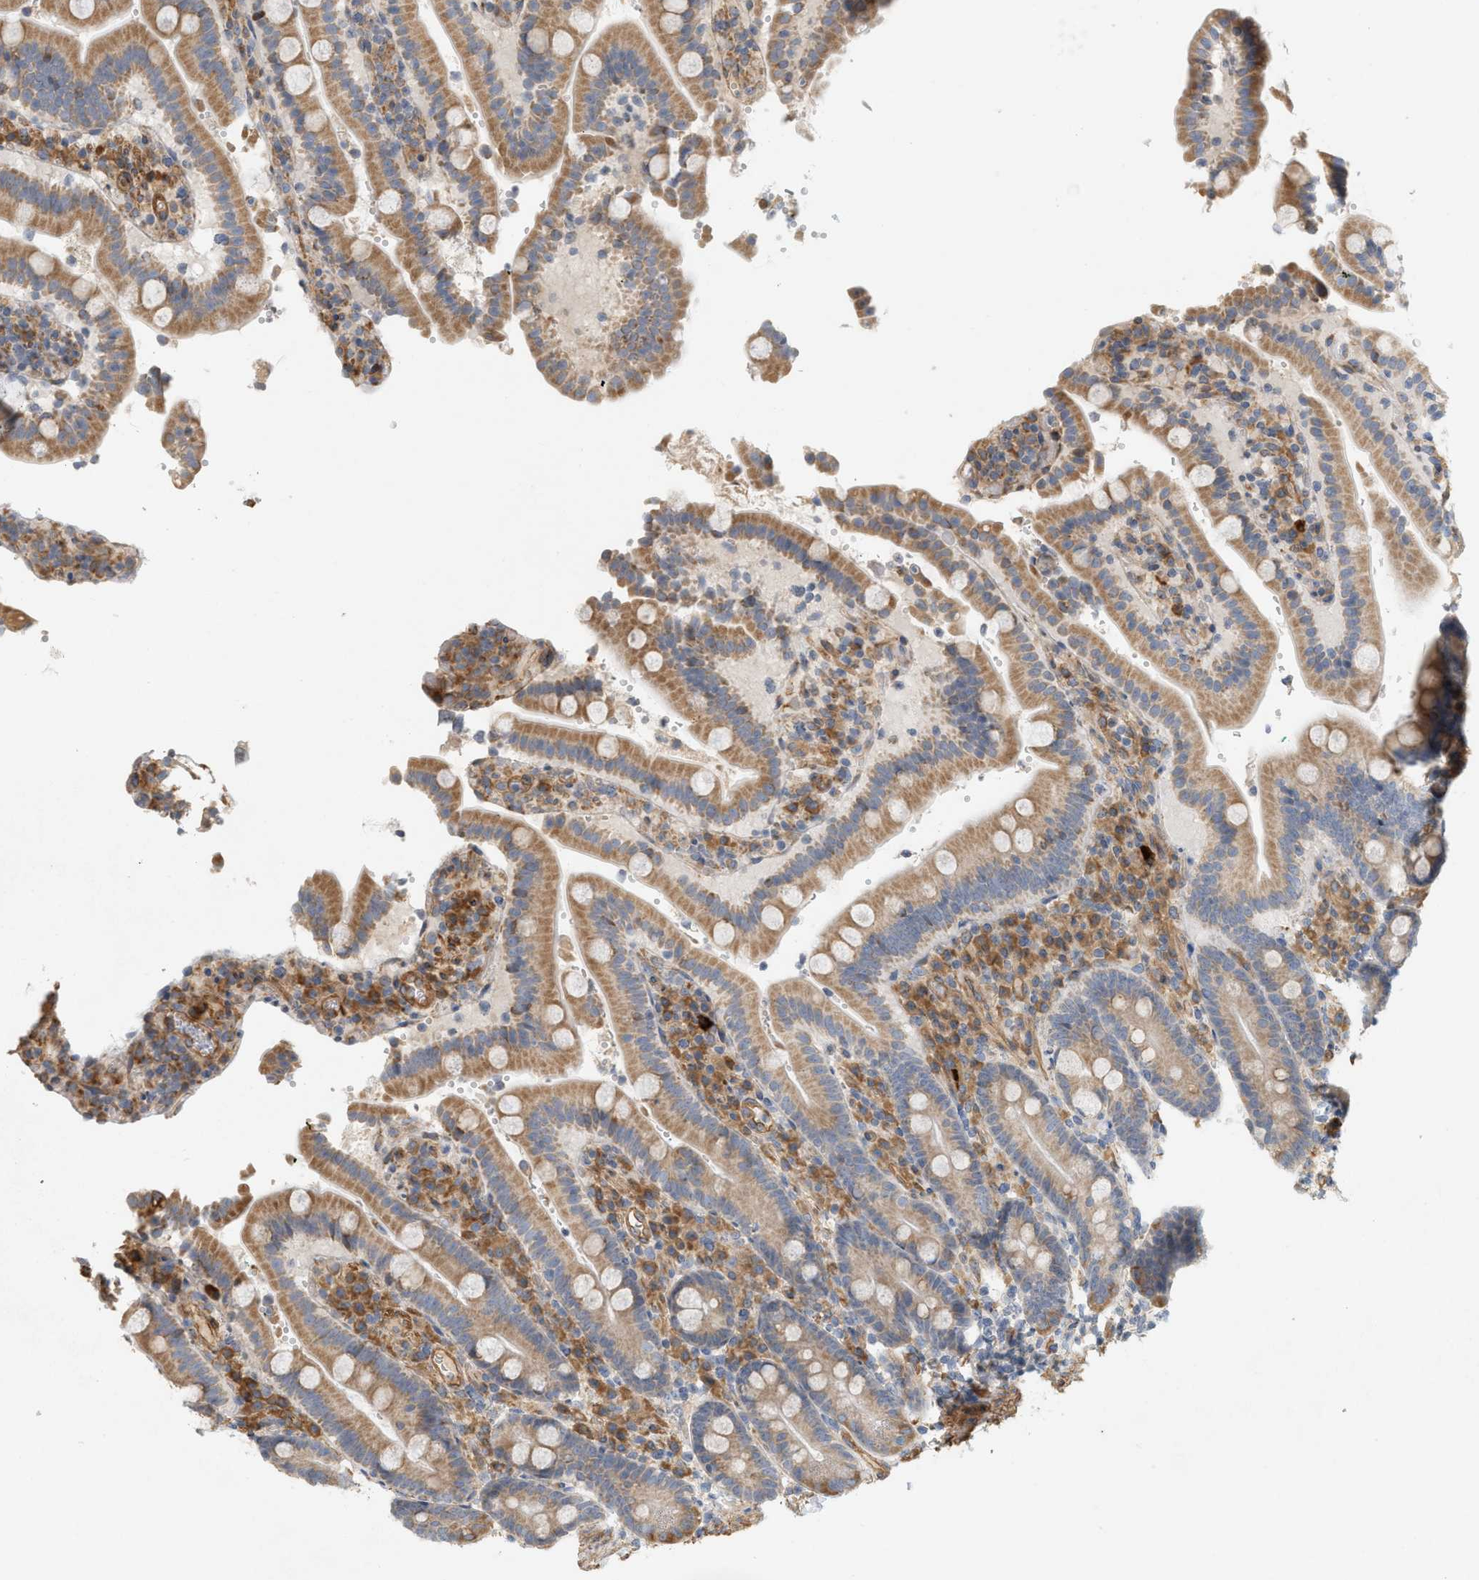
{"staining": {"intensity": "moderate", "quantity": ">75%", "location": "cytoplasmic/membranous"}, "tissue": "duodenum", "cell_type": "Glandular cells", "image_type": "normal", "snomed": [{"axis": "morphology", "description": "Normal tissue, NOS"}, {"axis": "topography", "description": "Small intestine, NOS"}], "caption": "A brown stain labels moderate cytoplasmic/membranous staining of a protein in glandular cells of normal human duodenum. Ihc stains the protein in brown and the nuclei are stained blue.", "gene": "SVOP", "patient": {"sex": "female", "age": 71}}